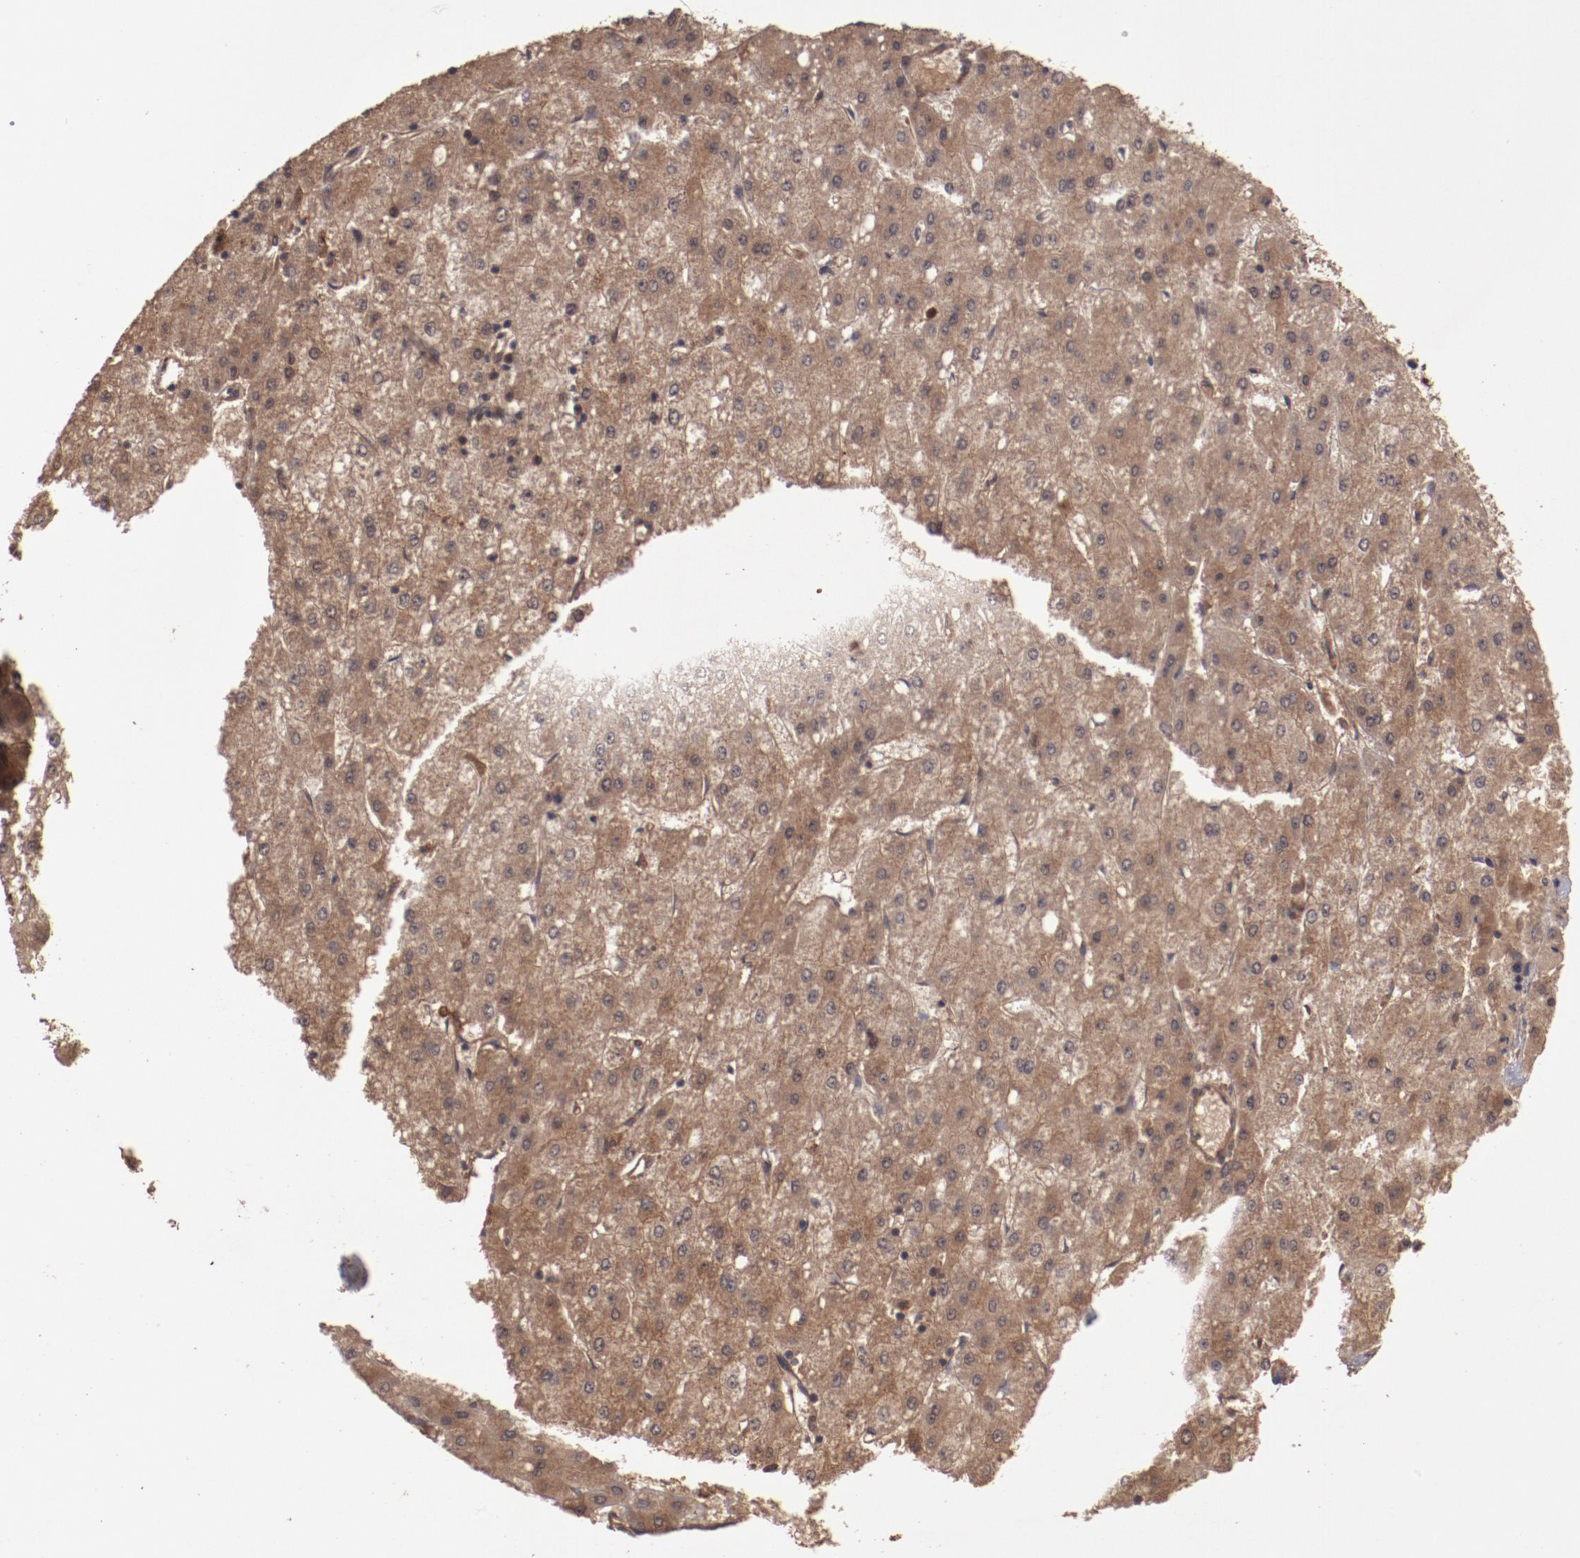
{"staining": {"intensity": "moderate", "quantity": ">75%", "location": "cytoplasmic/membranous"}, "tissue": "liver cancer", "cell_type": "Tumor cells", "image_type": "cancer", "snomed": [{"axis": "morphology", "description": "Carcinoma, Hepatocellular, NOS"}, {"axis": "topography", "description": "Liver"}], "caption": "Moderate cytoplasmic/membranous expression for a protein is identified in approximately >75% of tumor cells of liver cancer using IHC.", "gene": "TXNDC16", "patient": {"sex": "female", "age": 52}}